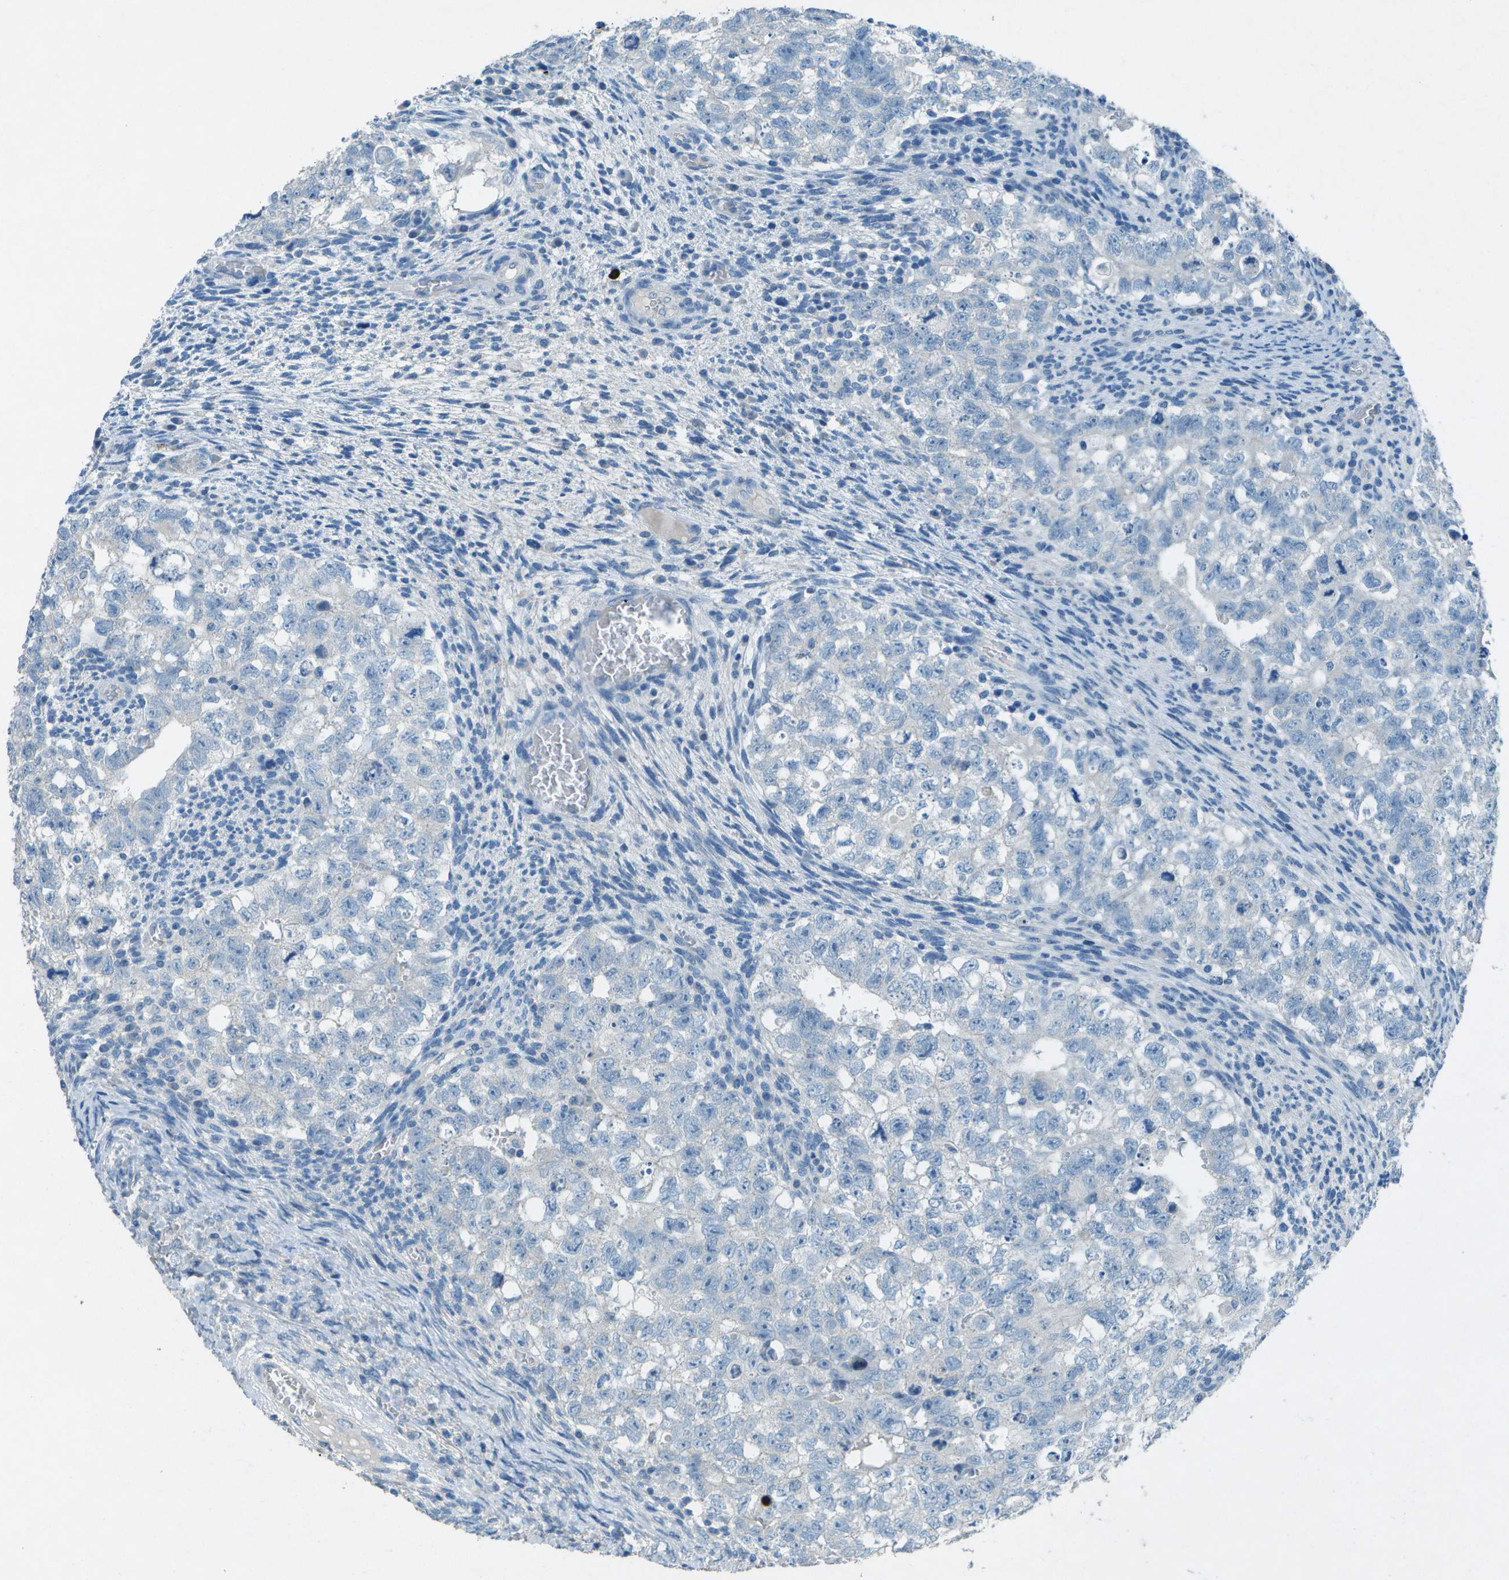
{"staining": {"intensity": "negative", "quantity": "none", "location": "none"}, "tissue": "testis cancer", "cell_type": "Tumor cells", "image_type": "cancer", "snomed": [{"axis": "morphology", "description": "Seminoma, NOS"}, {"axis": "morphology", "description": "Carcinoma, Embryonal, NOS"}, {"axis": "topography", "description": "Testis"}], "caption": "Immunohistochemistry (IHC) histopathology image of neoplastic tissue: human testis cancer stained with DAB (3,3'-diaminobenzidine) exhibits no significant protein staining in tumor cells.", "gene": "LGI2", "patient": {"sex": "male", "age": 38}}